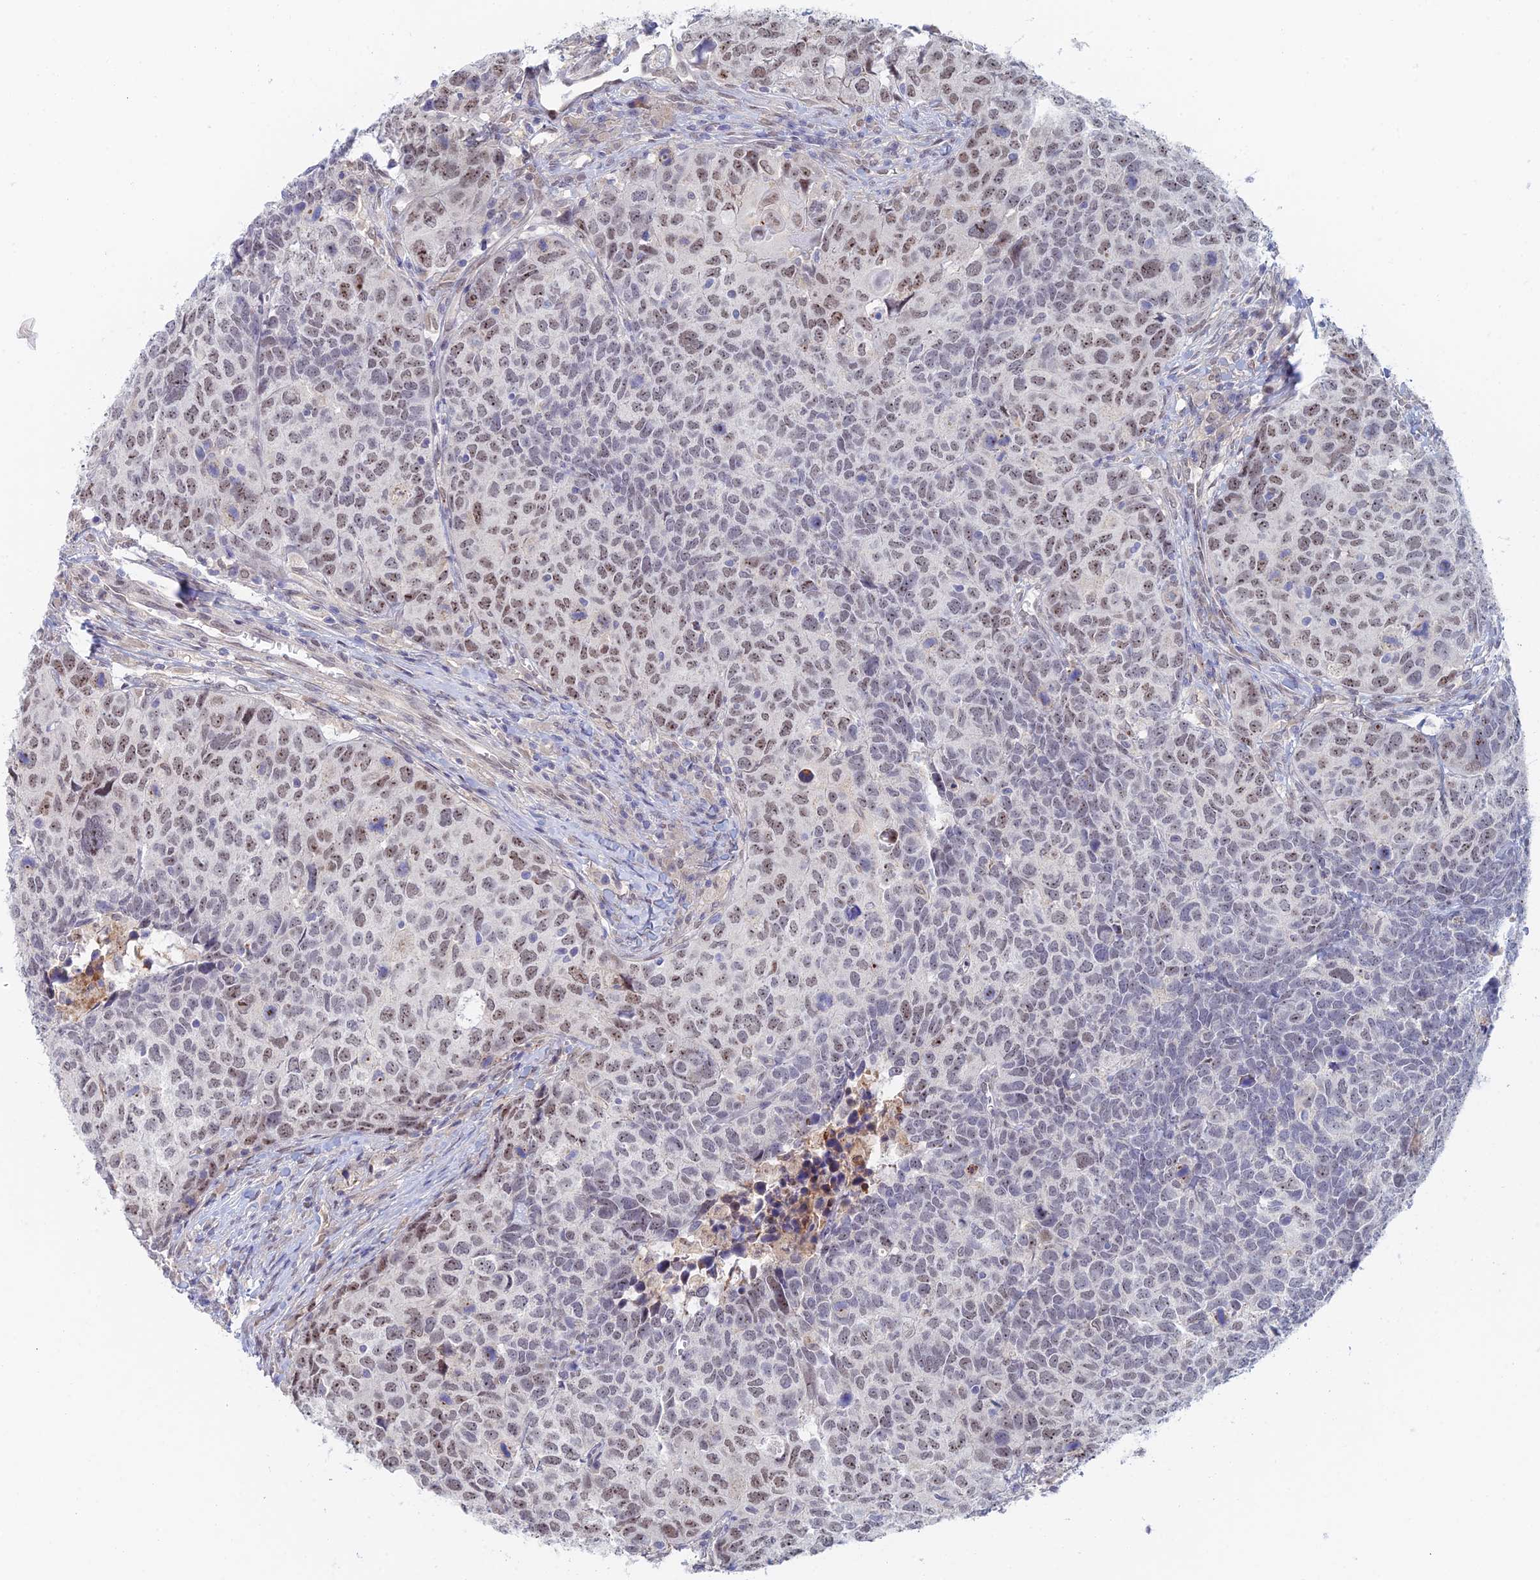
{"staining": {"intensity": "moderate", "quantity": "25%-75%", "location": "nuclear"}, "tissue": "head and neck cancer", "cell_type": "Tumor cells", "image_type": "cancer", "snomed": [{"axis": "morphology", "description": "Squamous cell carcinoma, NOS"}, {"axis": "topography", "description": "Head-Neck"}], "caption": "Immunohistochemical staining of squamous cell carcinoma (head and neck) displays moderate nuclear protein staining in approximately 25%-75% of tumor cells. The protein is shown in brown color, while the nuclei are stained blue.", "gene": "ZUP1", "patient": {"sex": "male", "age": 66}}